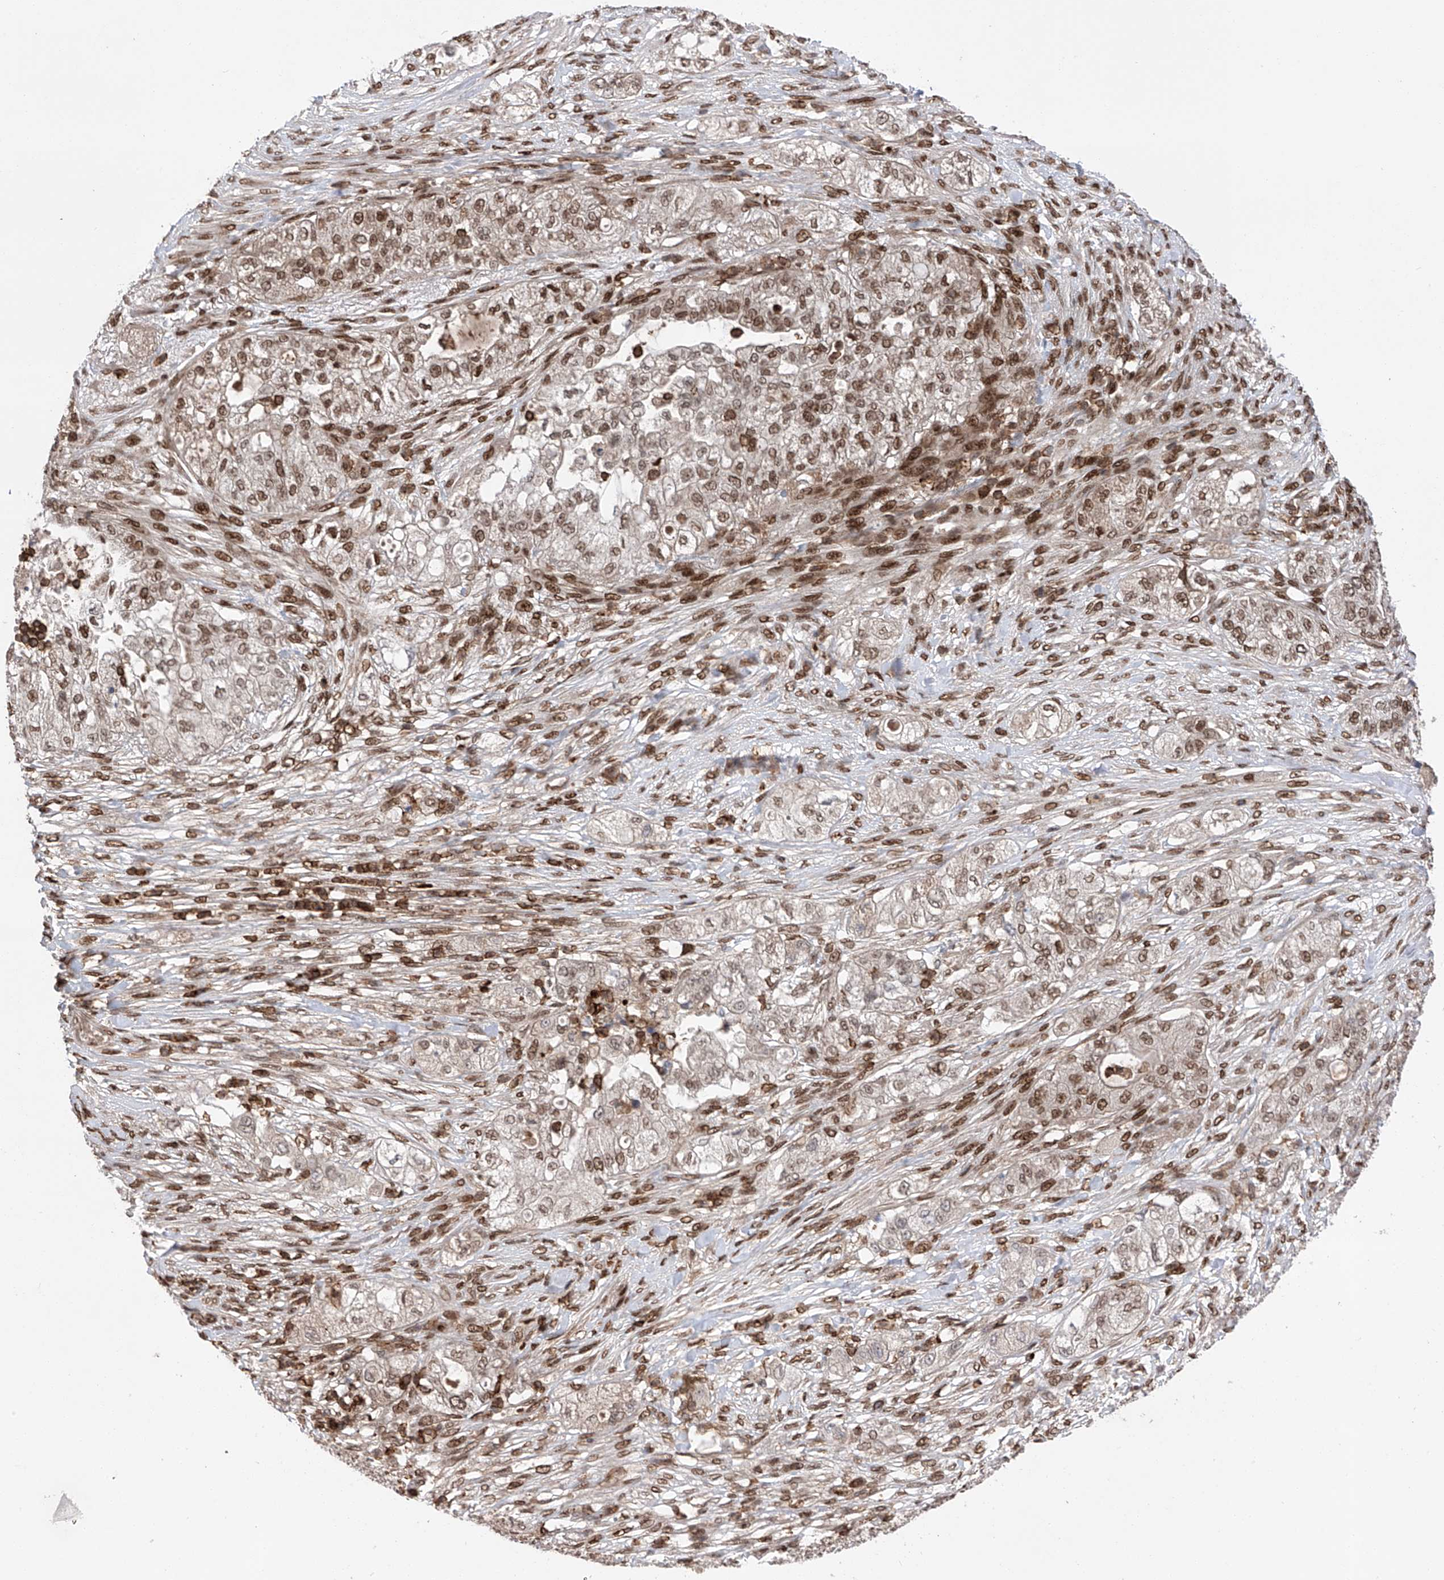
{"staining": {"intensity": "moderate", "quantity": ">75%", "location": "nuclear"}, "tissue": "pancreatic cancer", "cell_type": "Tumor cells", "image_type": "cancer", "snomed": [{"axis": "morphology", "description": "Adenocarcinoma, NOS"}, {"axis": "topography", "description": "Pancreas"}], "caption": "Immunohistochemical staining of pancreatic cancer demonstrates medium levels of moderate nuclear protein staining in about >75% of tumor cells.", "gene": "ZNF280D", "patient": {"sex": "female", "age": 78}}